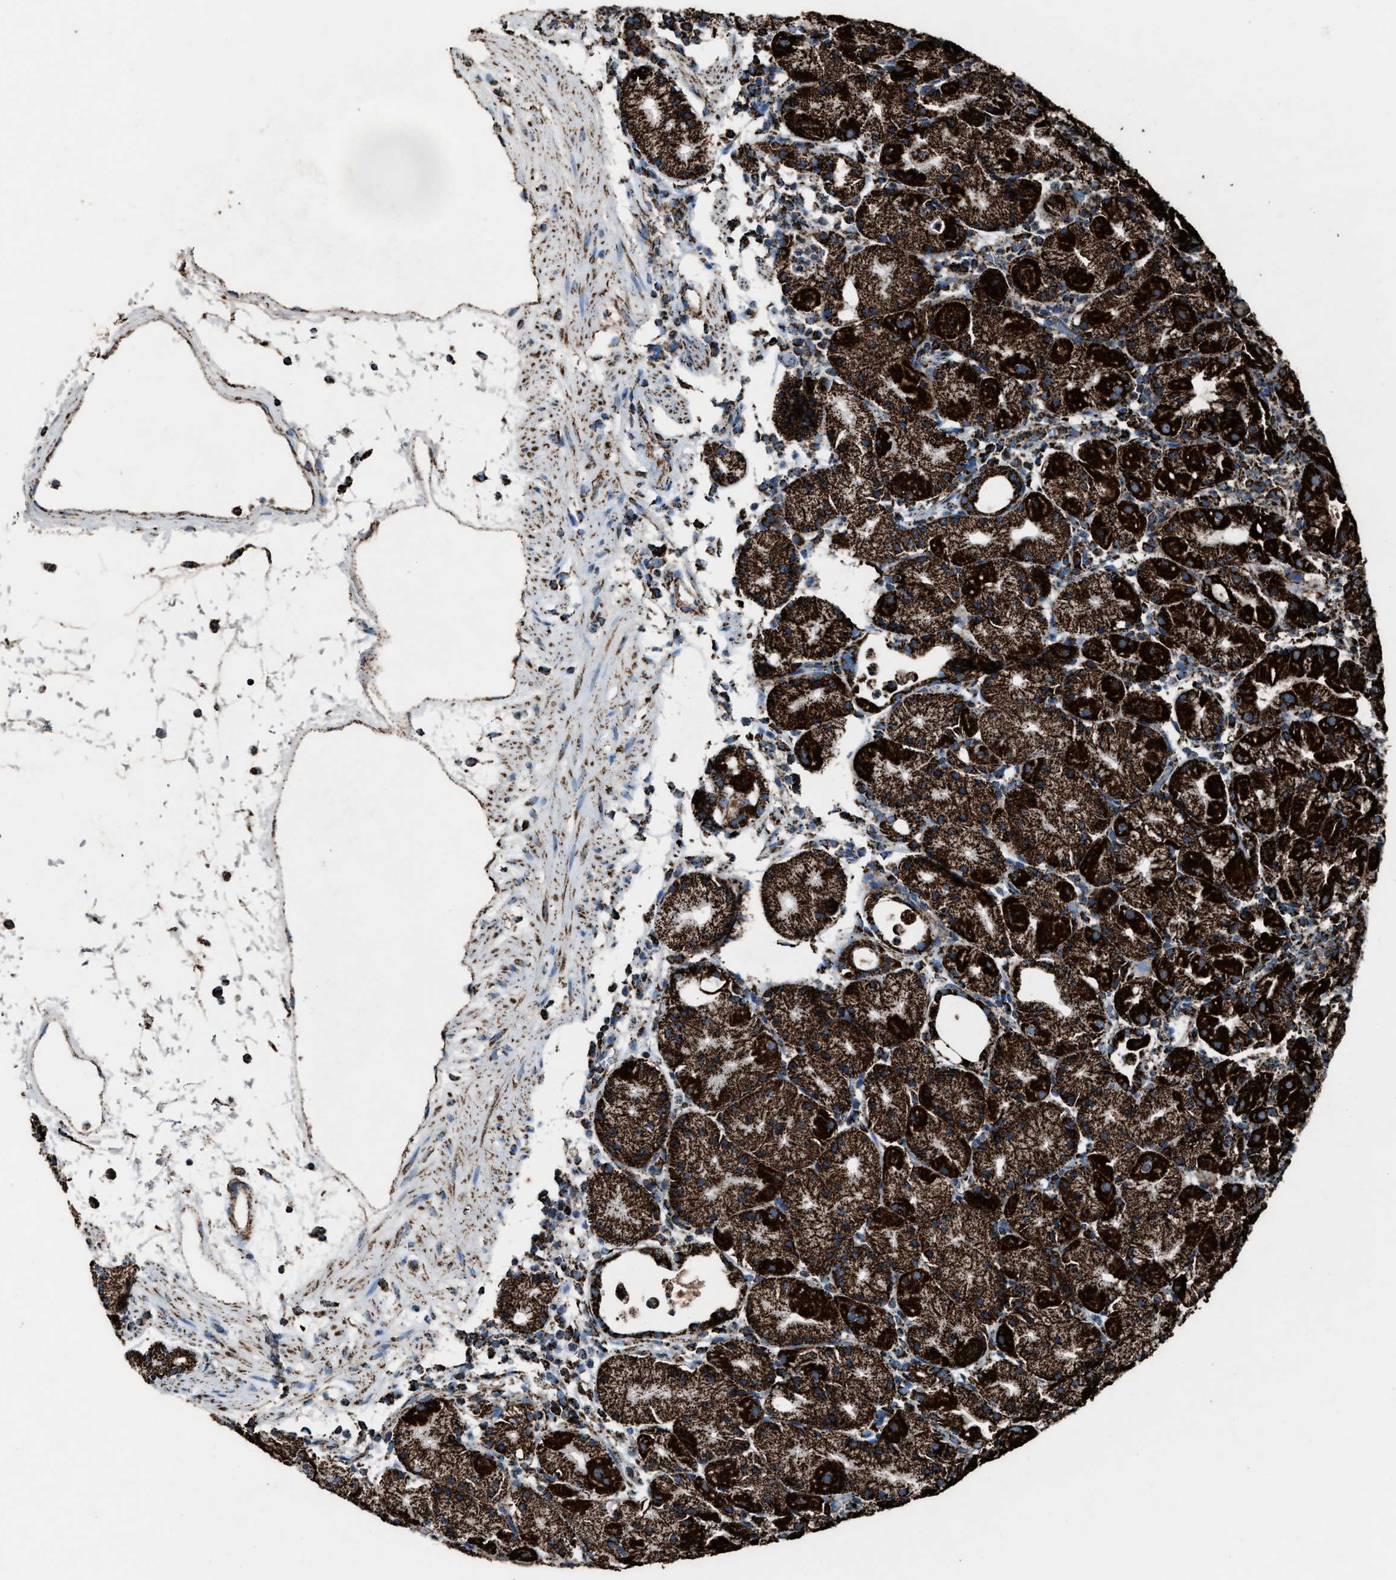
{"staining": {"intensity": "strong", "quantity": ">75%", "location": "cytoplasmic/membranous"}, "tissue": "stomach", "cell_type": "Glandular cells", "image_type": "normal", "snomed": [{"axis": "morphology", "description": "Normal tissue, NOS"}, {"axis": "topography", "description": "Stomach"}, {"axis": "topography", "description": "Stomach, lower"}], "caption": "Strong cytoplasmic/membranous protein expression is seen in about >75% of glandular cells in stomach.", "gene": "MDH2", "patient": {"sex": "female", "age": 75}}